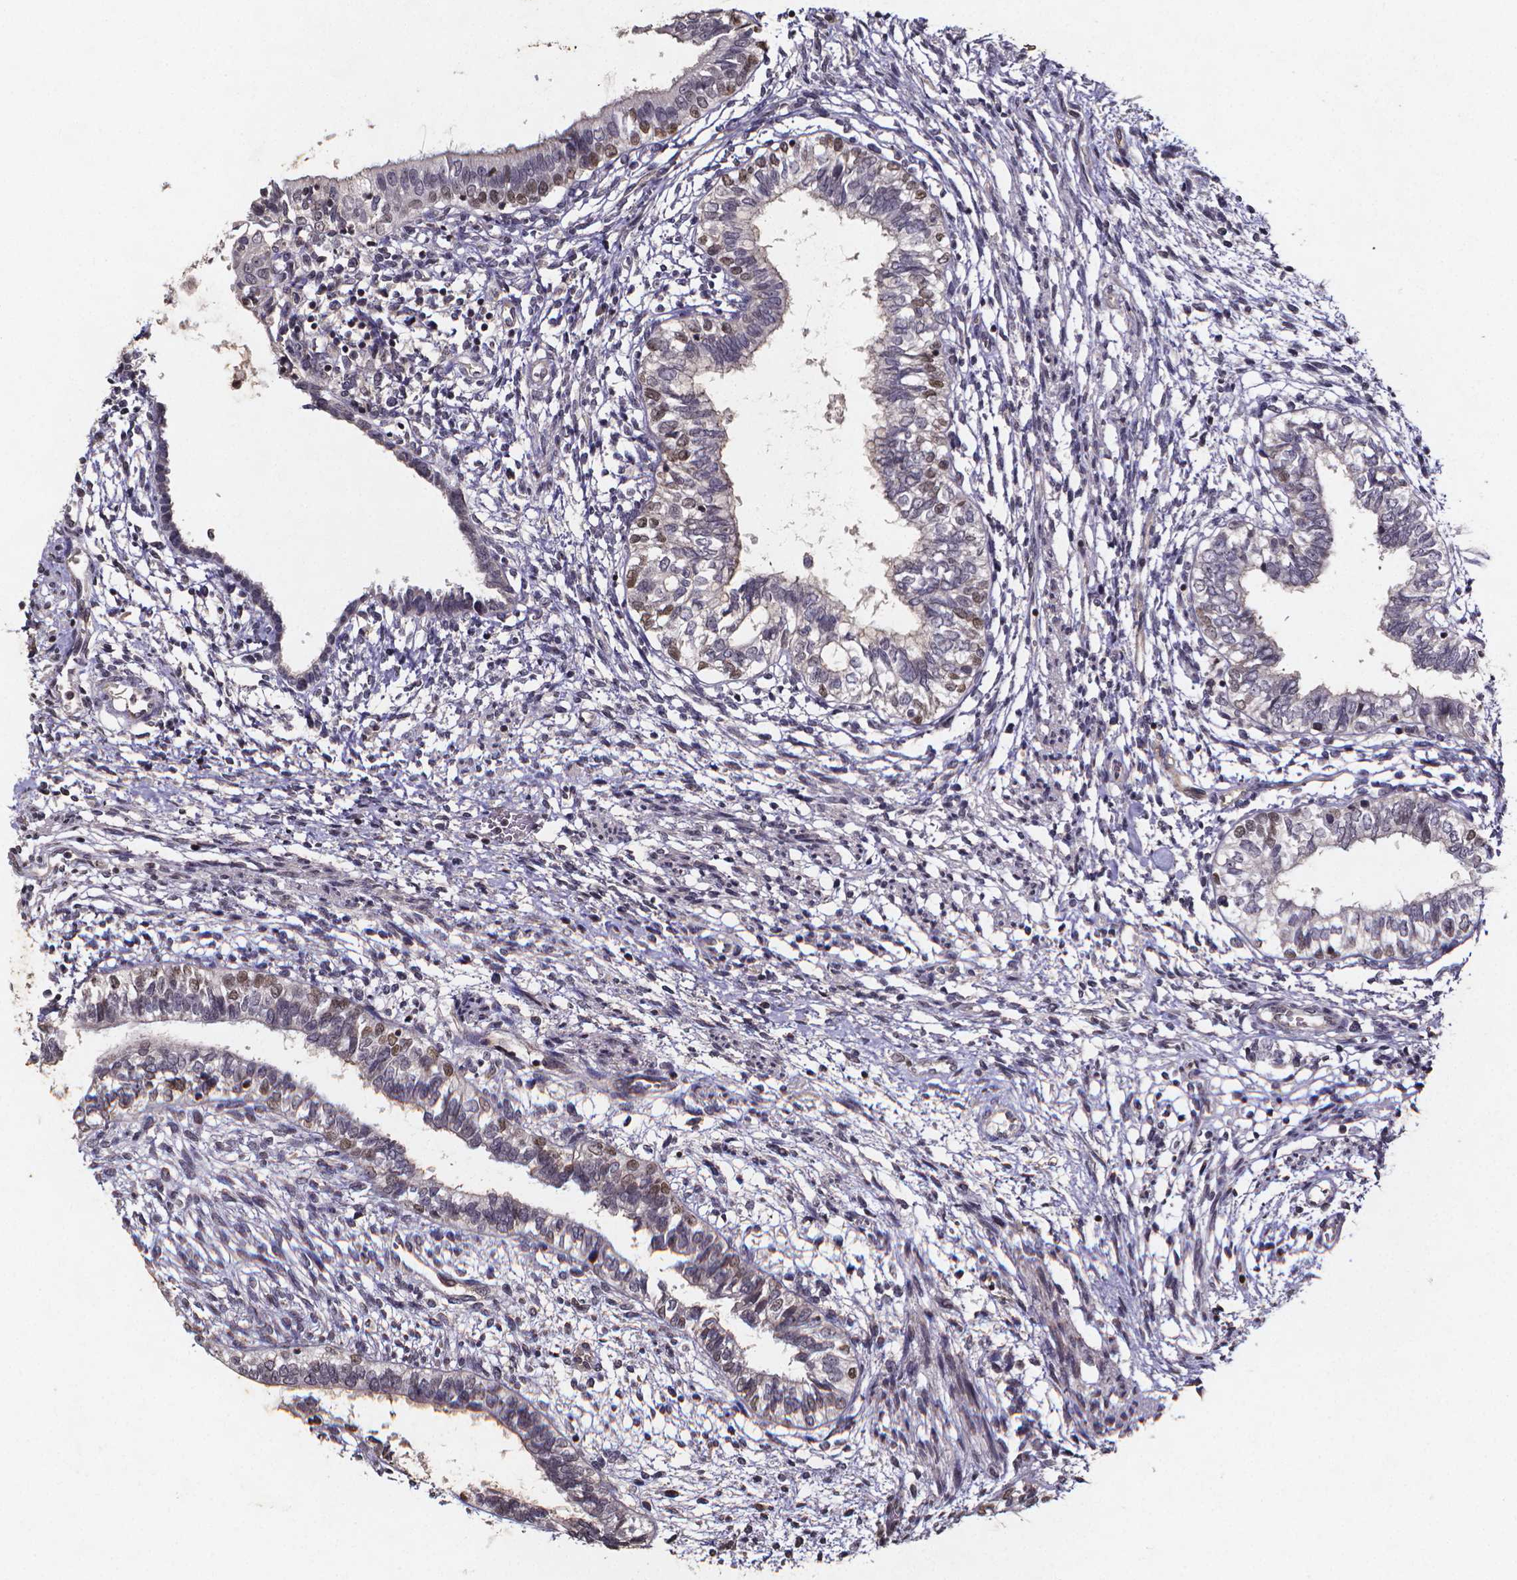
{"staining": {"intensity": "weak", "quantity": "<25%", "location": "nuclear"}, "tissue": "testis cancer", "cell_type": "Tumor cells", "image_type": "cancer", "snomed": [{"axis": "morphology", "description": "Carcinoma, Embryonal, NOS"}, {"axis": "topography", "description": "Testis"}], "caption": "Immunohistochemistry (IHC) of human testis embryonal carcinoma demonstrates no positivity in tumor cells. (DAB (3,3'-diaminobenzidine) immunohistochemistry (IHC) visualized using brightfield microscopy, high magnification).", "gene": "TP73", "patient": {"sex": "male", "age": 37}}